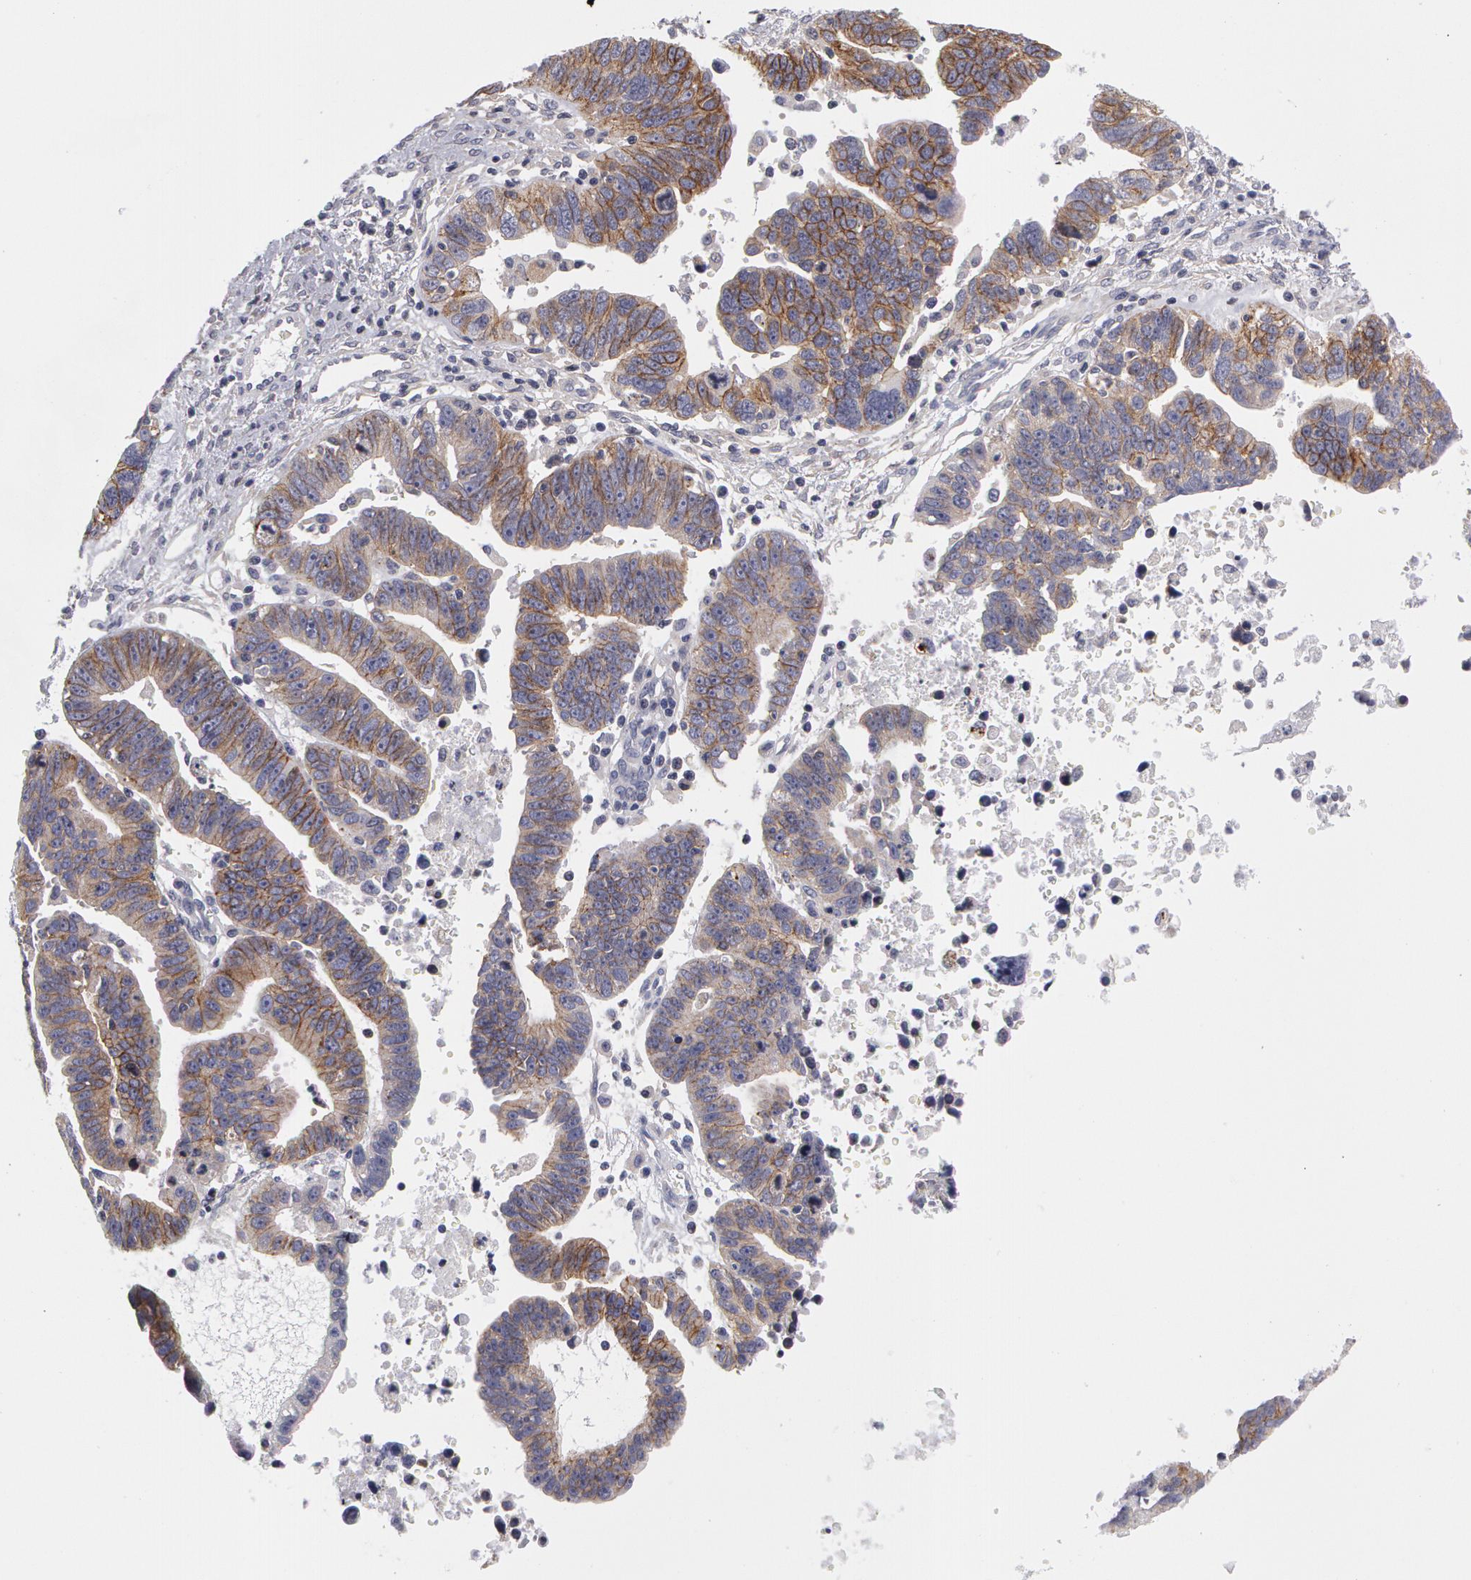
{"staining": {"intensity": "moderate", "quantity": ">75%", "location": "cytoplasmic/membranous"}, "tissue": "ovarian cancer", "cell_type": "Tumor cells", "image_type": "cancer", "snomed": [{"axis": "morphology", "description": "Carcinoma, endometroid"}, {"axis": "morphology", "description": "Cystadenocarcinoma, serous, NOS"}, {"axis": "topography", "description": "Ovary"}], "caption": "Protein analysis of serous cystadenocarcinoma (ovarian) tissue displays moderate cytoplasmic/membranous positivity in approximately >75% of tumor cells. The protein is stained brown, and the nuclei are stained in blue (DAB (3,3'-diaminobenzidine) IHC with brightfield microscopy, high magnification).", "gene": "ERBB2", "patient": {"sex": "female", "age": 45}}